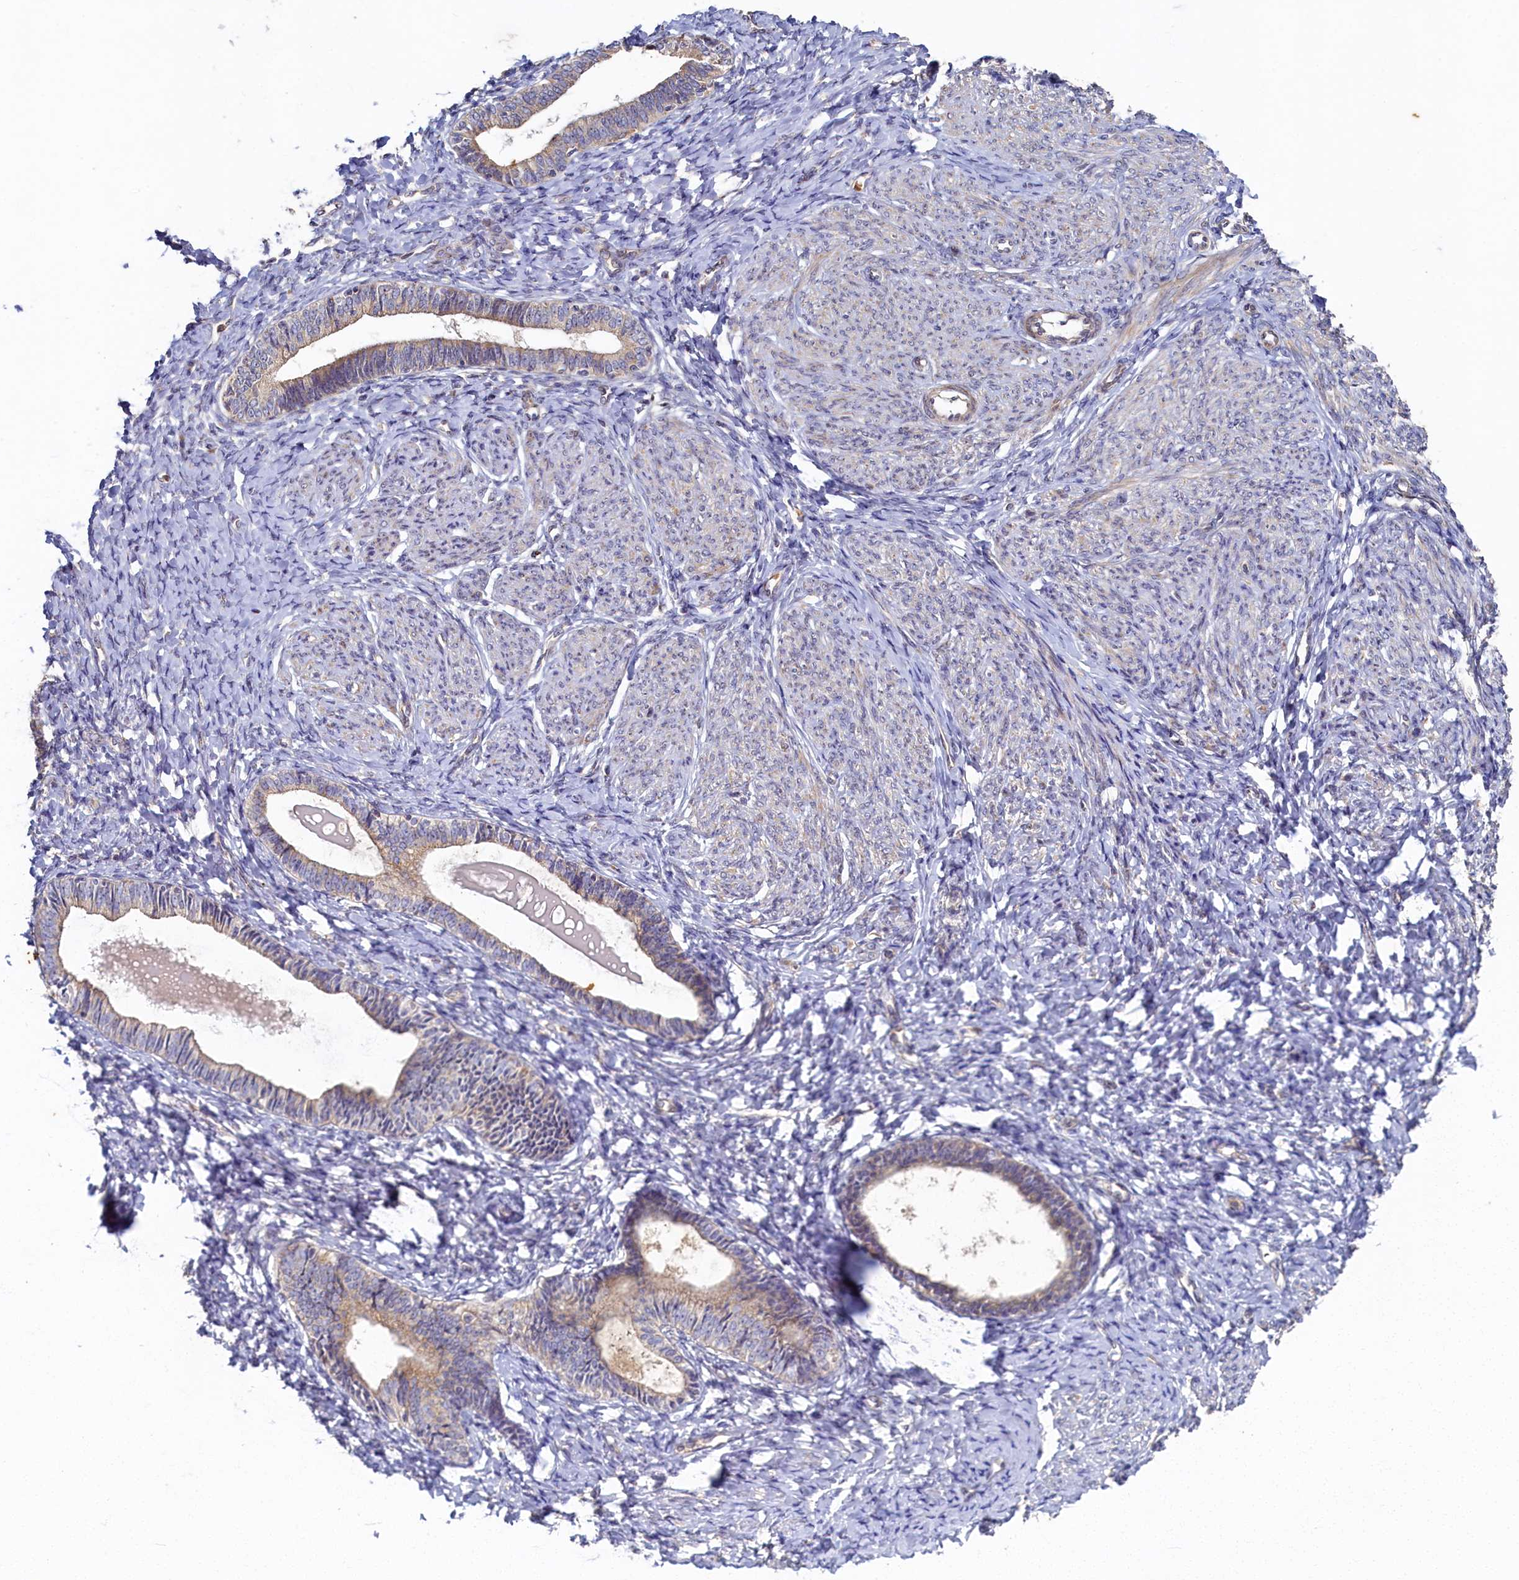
{"staining": {"intensity": "negative", "quantity": "none", "location": "none"}, "tissue": "endometrium", "cell_type": "Cells in endometrial stroma", "image_type": "normal", "snomed": [{"axis": "morphology", "description": "Normal tissue, NOS"}, {"axis": "topography", "description": "Endometrium"}], "caption": "Human endometrium stained for a protein using IHC shows no expression in cells in endometrial stroma.", "gene": "CEP20", "patient": {"sex": "female", "age": 72}}